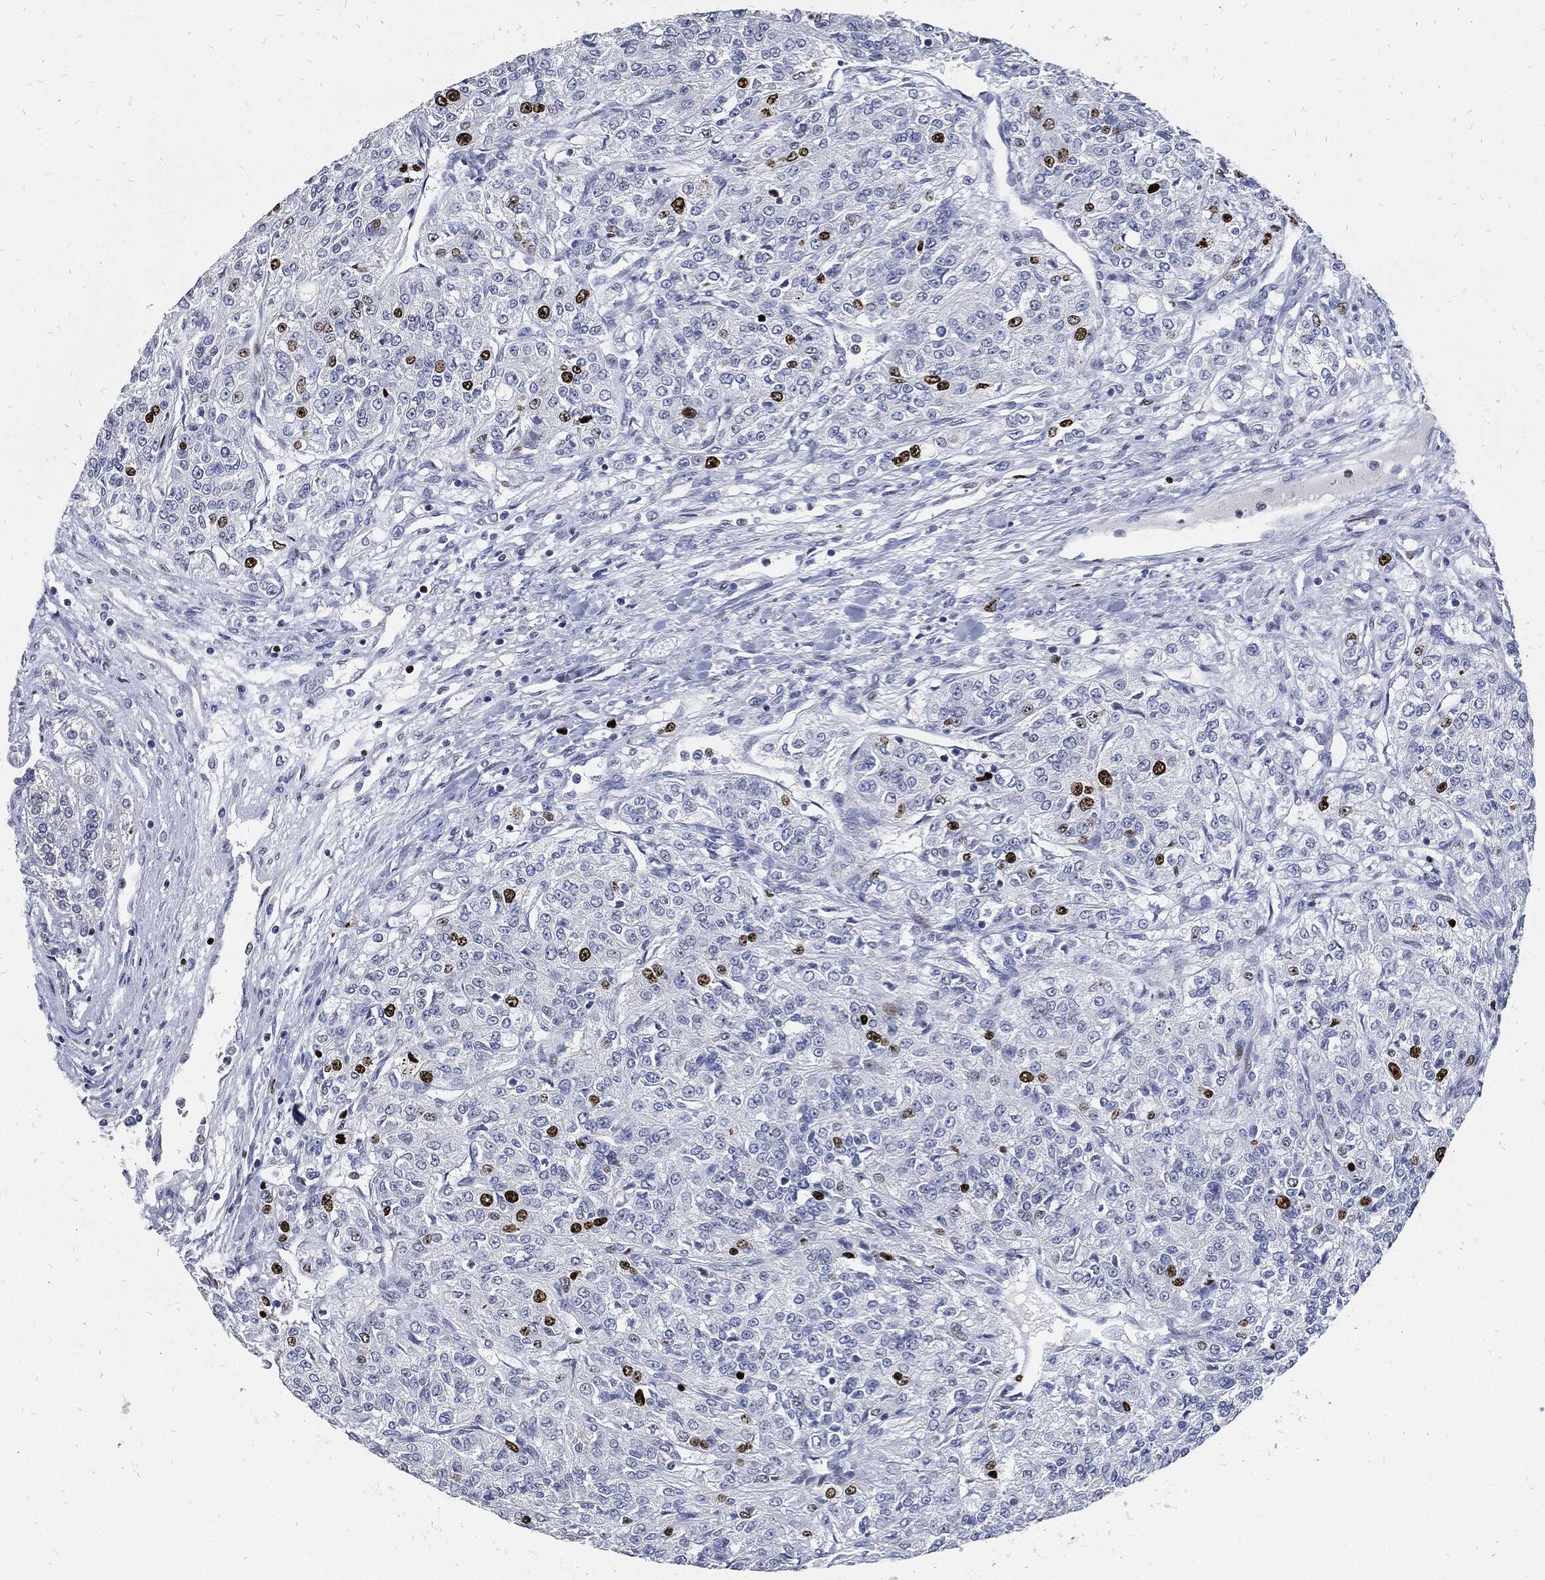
{"staining": {"intensity": "strong", "quantity": "<25%", "location": "nuclear"}, "tissue": "renal cancer", "cell_type": "Tumor cells", "image_type": "cancer", "snomed": [{"axis": "morphology", "description": "Adenocarcinoma, NOS"}, {"axis": "topography", "description": "Kidney"}], "caption": "There is medium levels of strong nuclear positivity in tumor cells of adenocarcinoma (renal), as demonstrated by immunohistochemical staining (brown color).", "gene": "MKI67", "patient": {"sex": "female", "age": 63}}